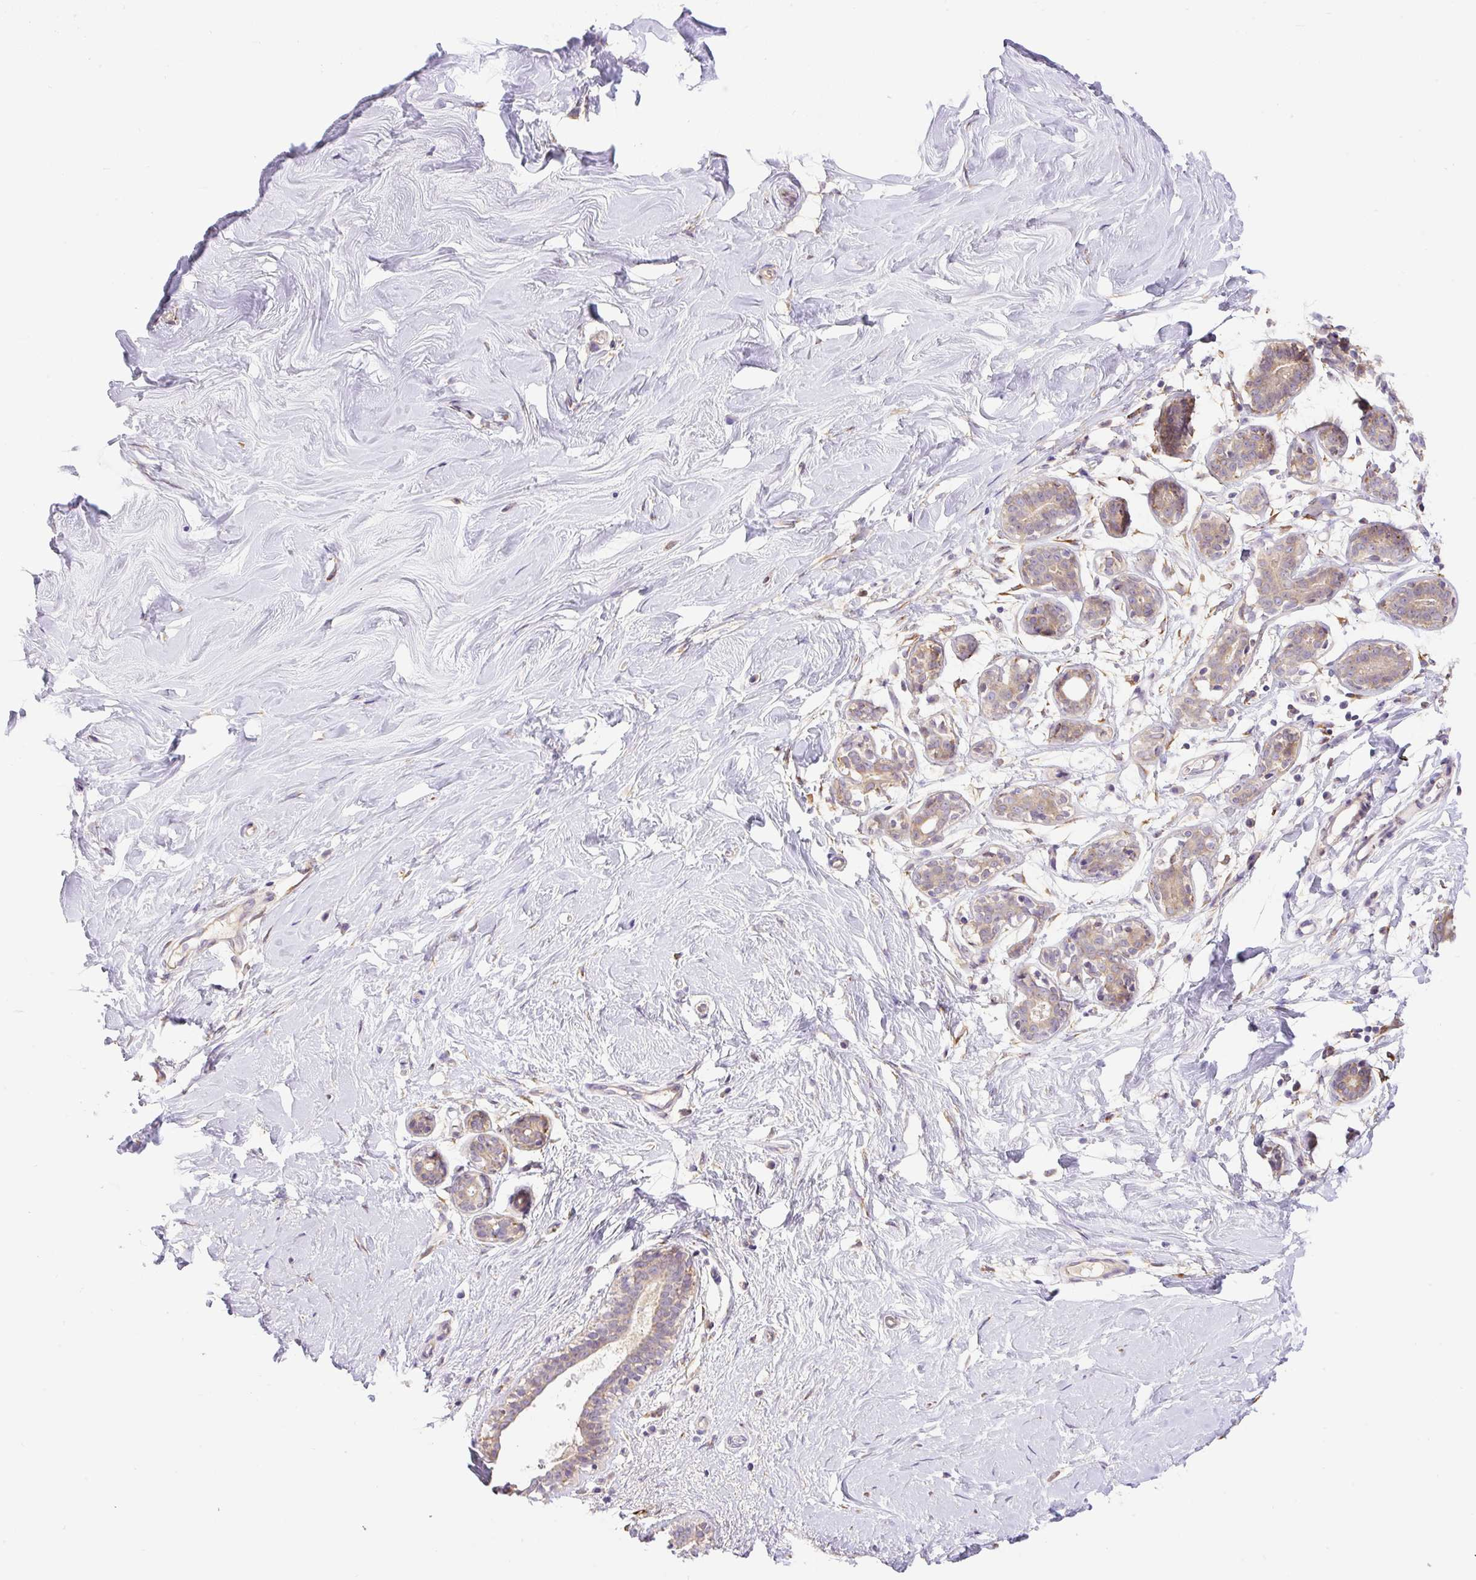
{"staining": {"intensity": "negative", "quantity": "none", "location": "none"}, "tissue": "breast", "cell_type": "Adipocytes", "image_type": "normal", "snomed": [{"axis": "morphology", "description": "Normal tissue, NOS"}, {"axis": "topography", "description": "Breast"}], "caption": "A high-resolution photomicrograph shows immunohistochemistry staining of normal breast, which demonstrates no significant expression in adipocytes.", "gene": "POFUT1", "patient": {"sex": "female", "age": 27}}